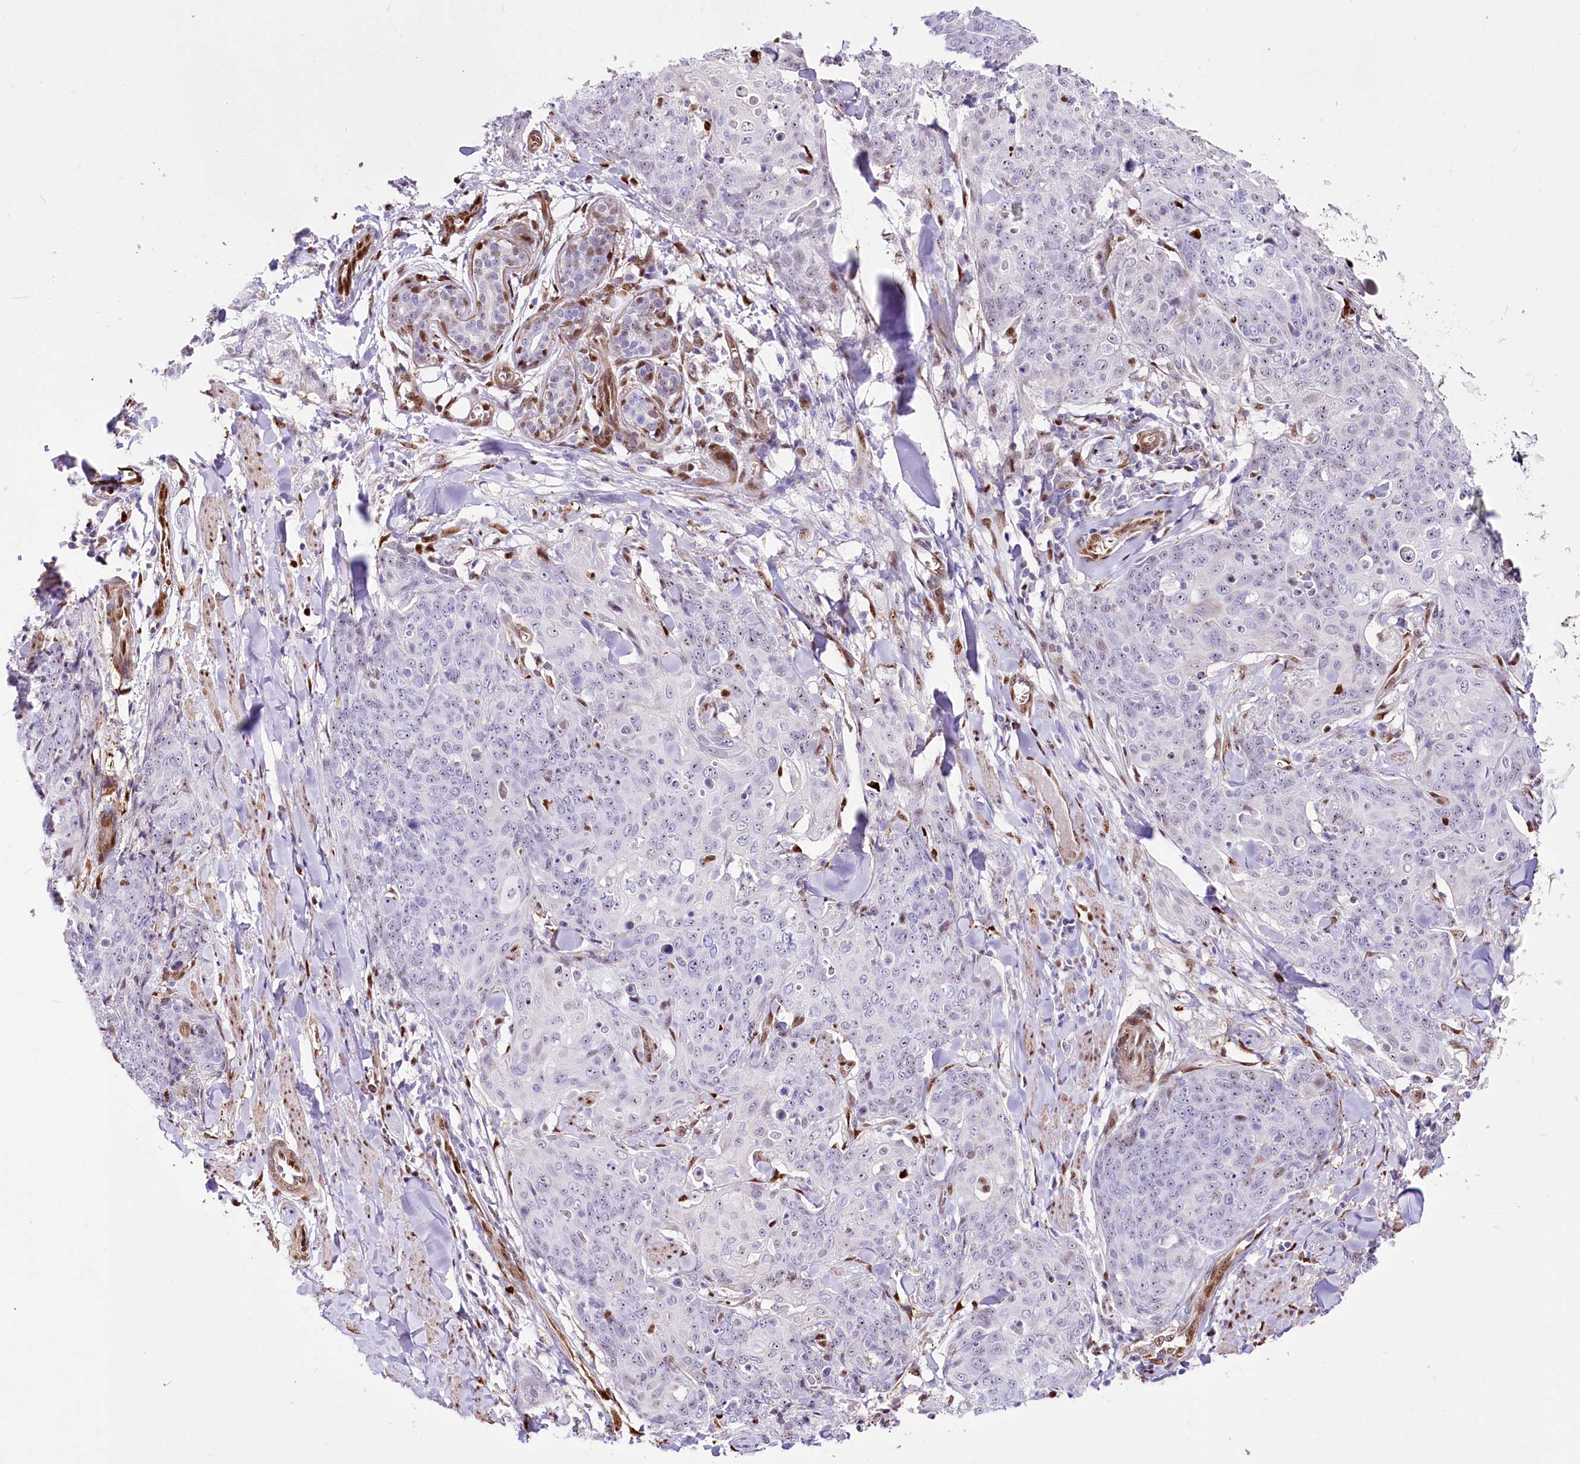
{"staining": {"intensity": "negative", "quantity": "none", "location": "none"}, "tissue": "skin cancer", "cell_type": "Tumor cells", "image_type": "cancer", "snomed": [{"axis": "morphology", "description": "Squamous cell carcinoma, NOS"}, {"axis": "topography", "description": "Skin"}, {"axis": "topography", "description": "Vulva"}], "caption": "DAB immunohistochemical staining of human squamous cell carcinoma (skin) exhibits no significant staining in tumor cells.", "gene": "PTMS", "patient": {"sex": "female", "age": 85}}